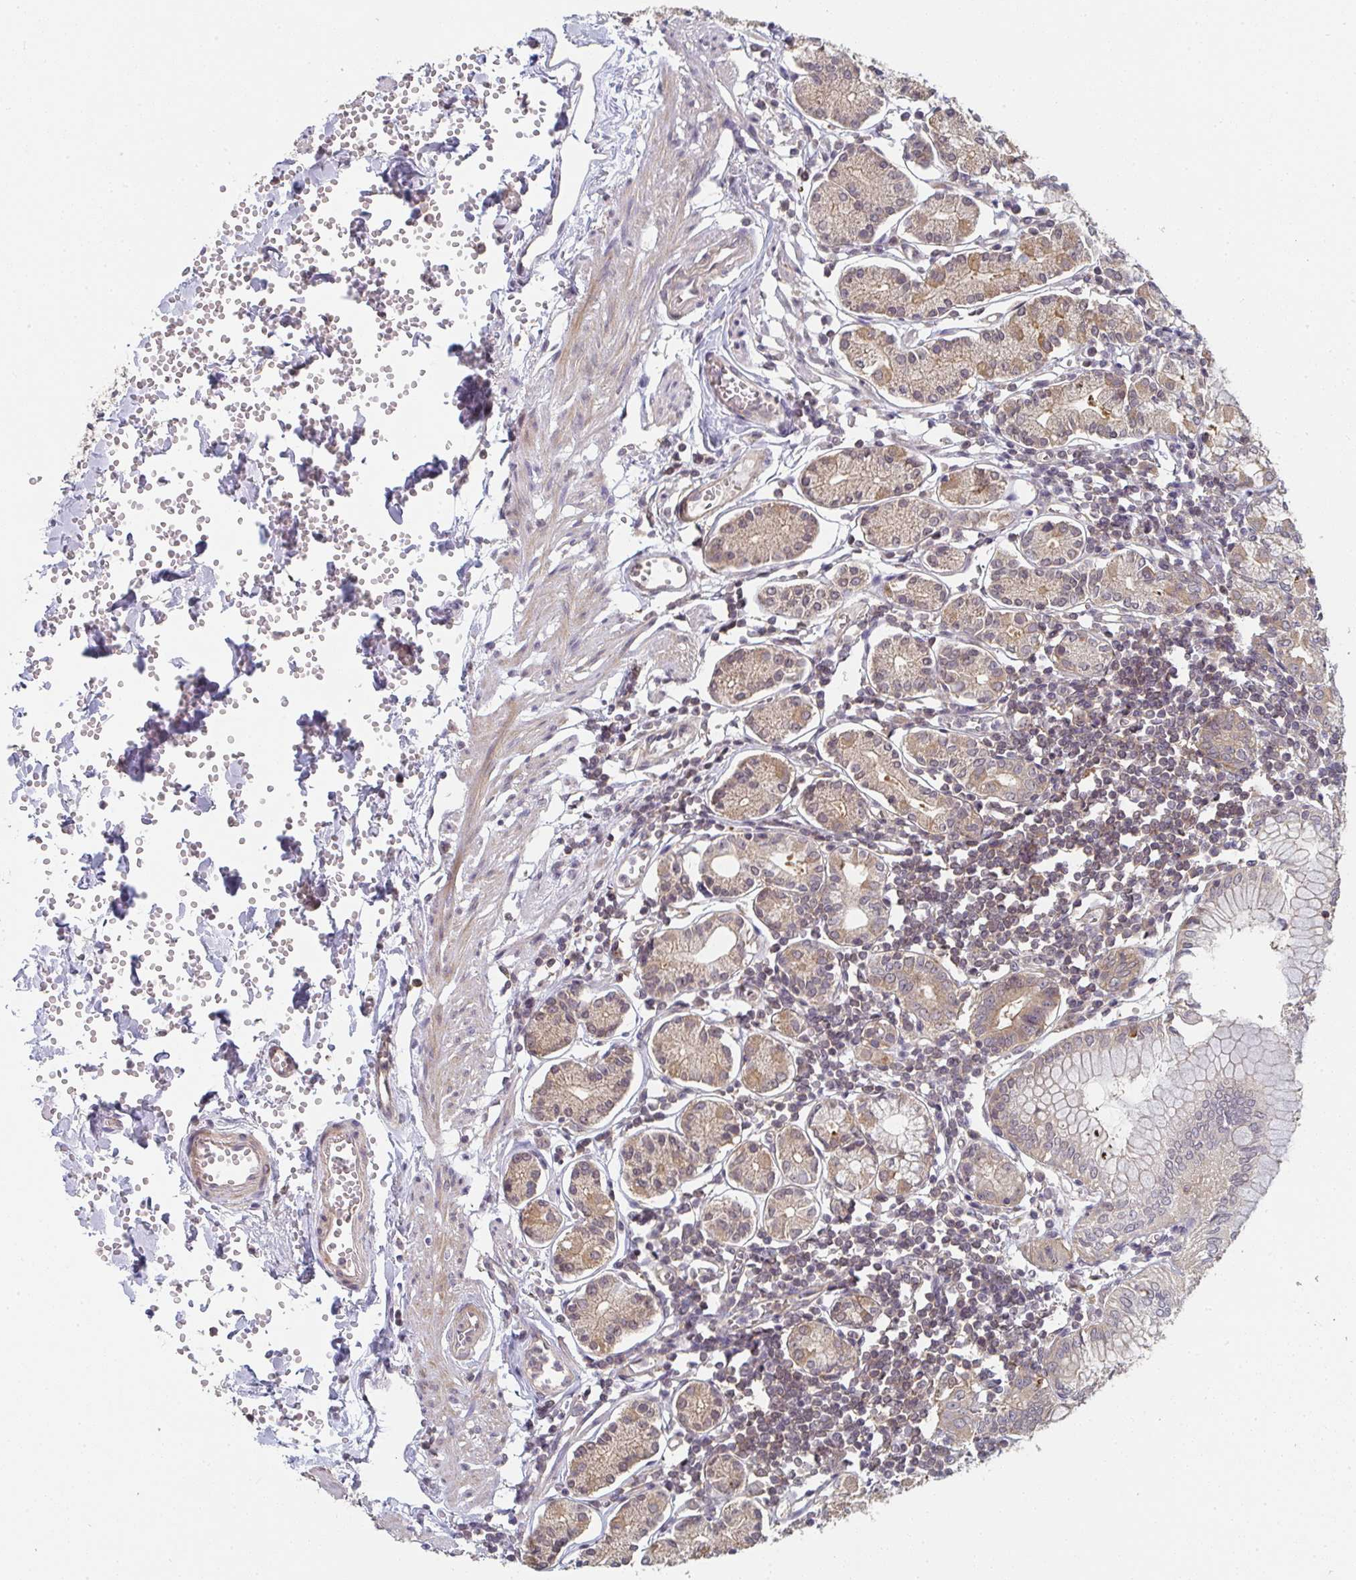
{"staining": {"intensity": "moderate", "quantity": ">75%", "location": "cytoplasmic/membranous"}, "tissue": "stomach", "cell_type": "Glandular cells", "image_type": "normal", "snomed": [{"axis": "morphology", "description": "Normal tissue, NOS"}, {"axis": "topography", "description": "Stomach"}], "caption": "A high-resolution photomicrograph shows IHC staining of benign stomach, which displays moderate cytoplasmic/membranous positivity in about >75% of glandular cells.", "gene": "RANGRF", "patient": {"sex": "female", "age": 62}}